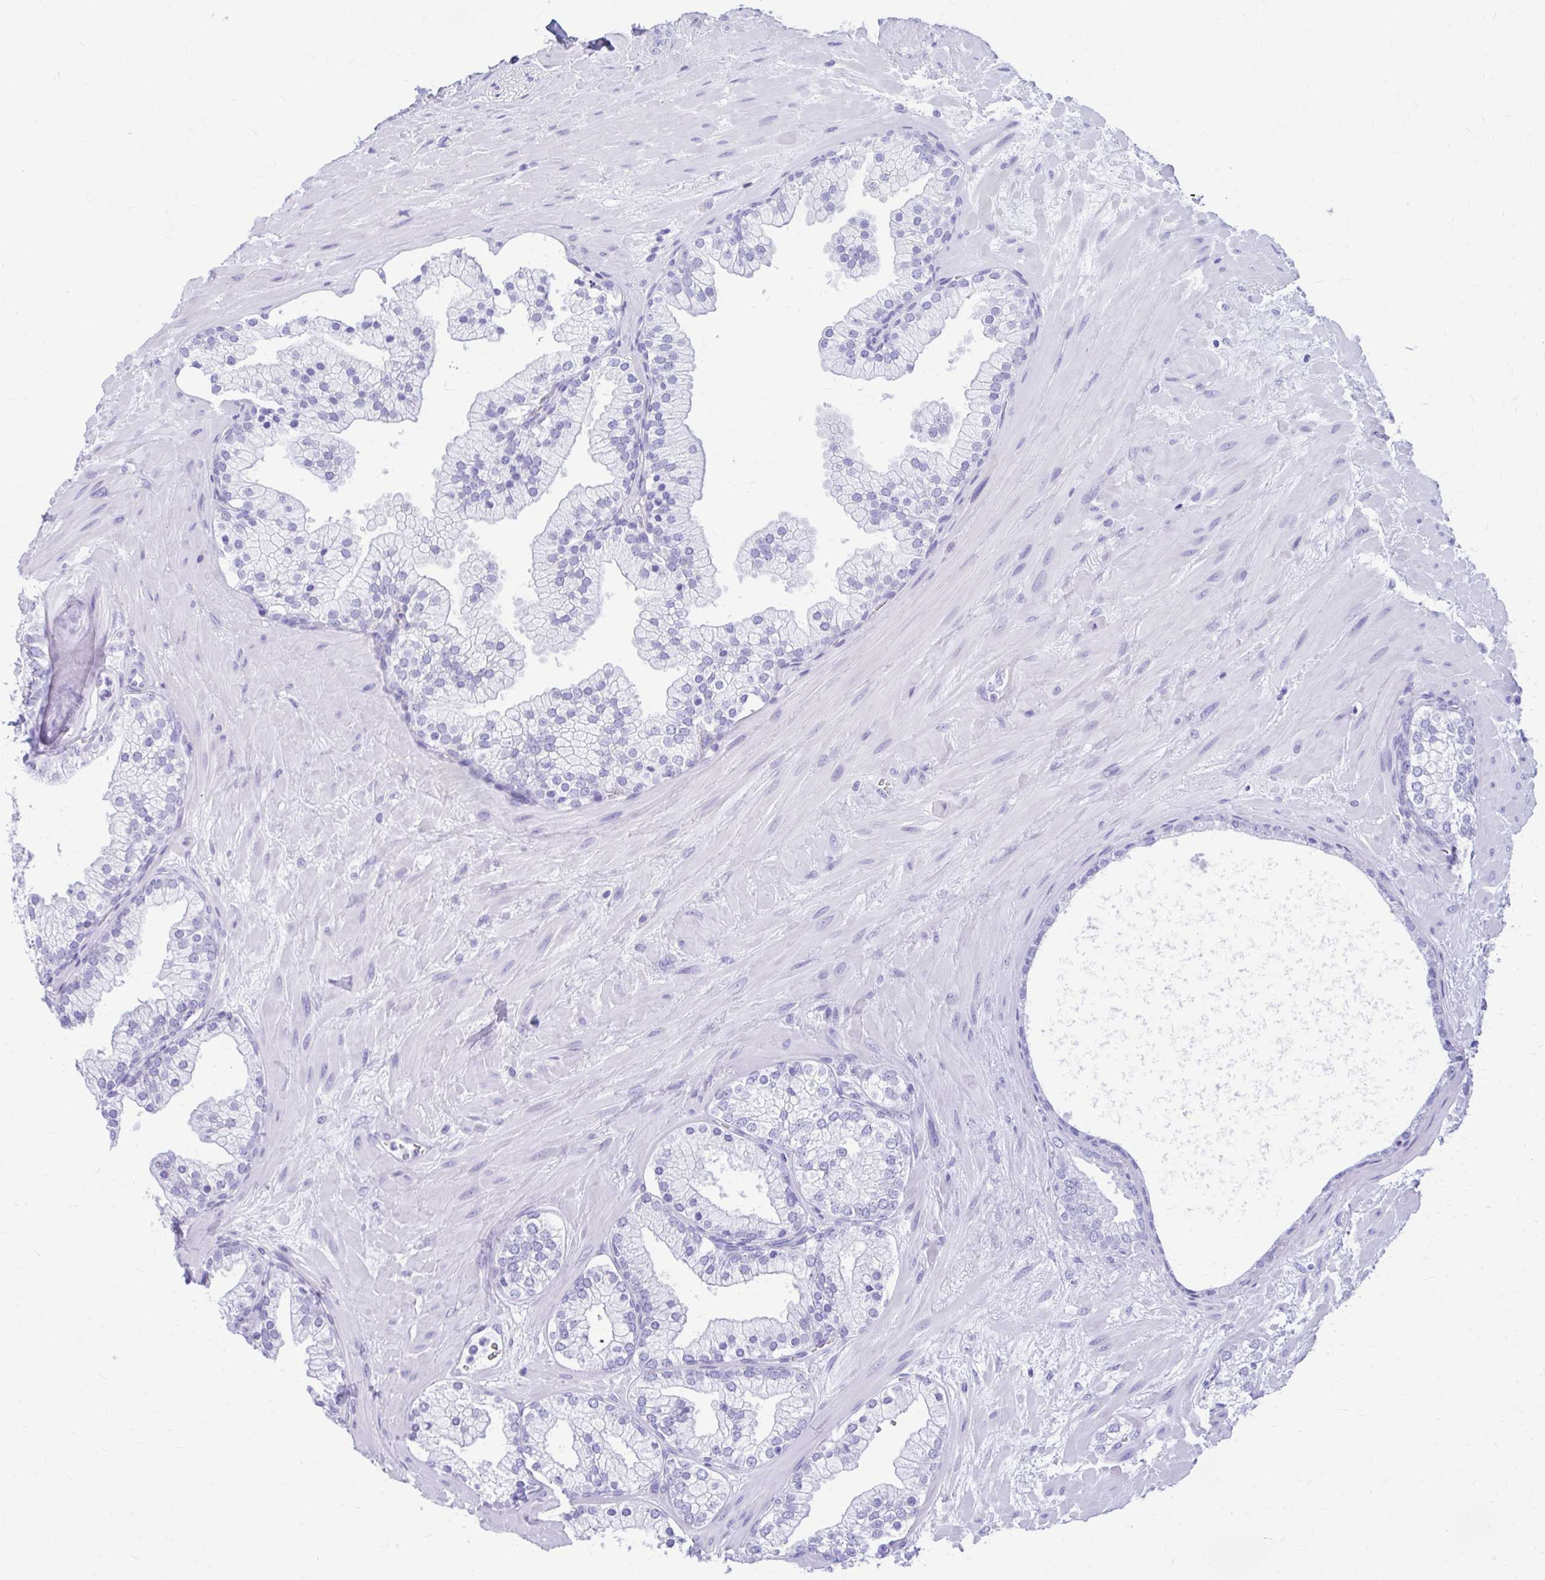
{"staining": {"intensity": "negative", "quantity": "none", "location": "none"}, "tissue": "prostate", "cell_type": "Glandular cells", "image_type": "normal", "snomed": [{"axis": "morphology", "description": "Normal tissue, NOS"}, {"axis": "topography", "description": "Prostate"}, {"axis": "topography", "description": "Peripheral nerve tissue"}], "caption": "Immunohistochemistry micrograph of benign human prostate stained for a protein (brown), which shows no expression in glandular cells. Brightfield microscopy of immunohistochemistry stained with DAB (3,3'-diaminobenzidine) (brown) and hematoxylin (blue), captured at high magnification.", "gene": "NSG2", "patient": {"sex": "male", "age": 61}}